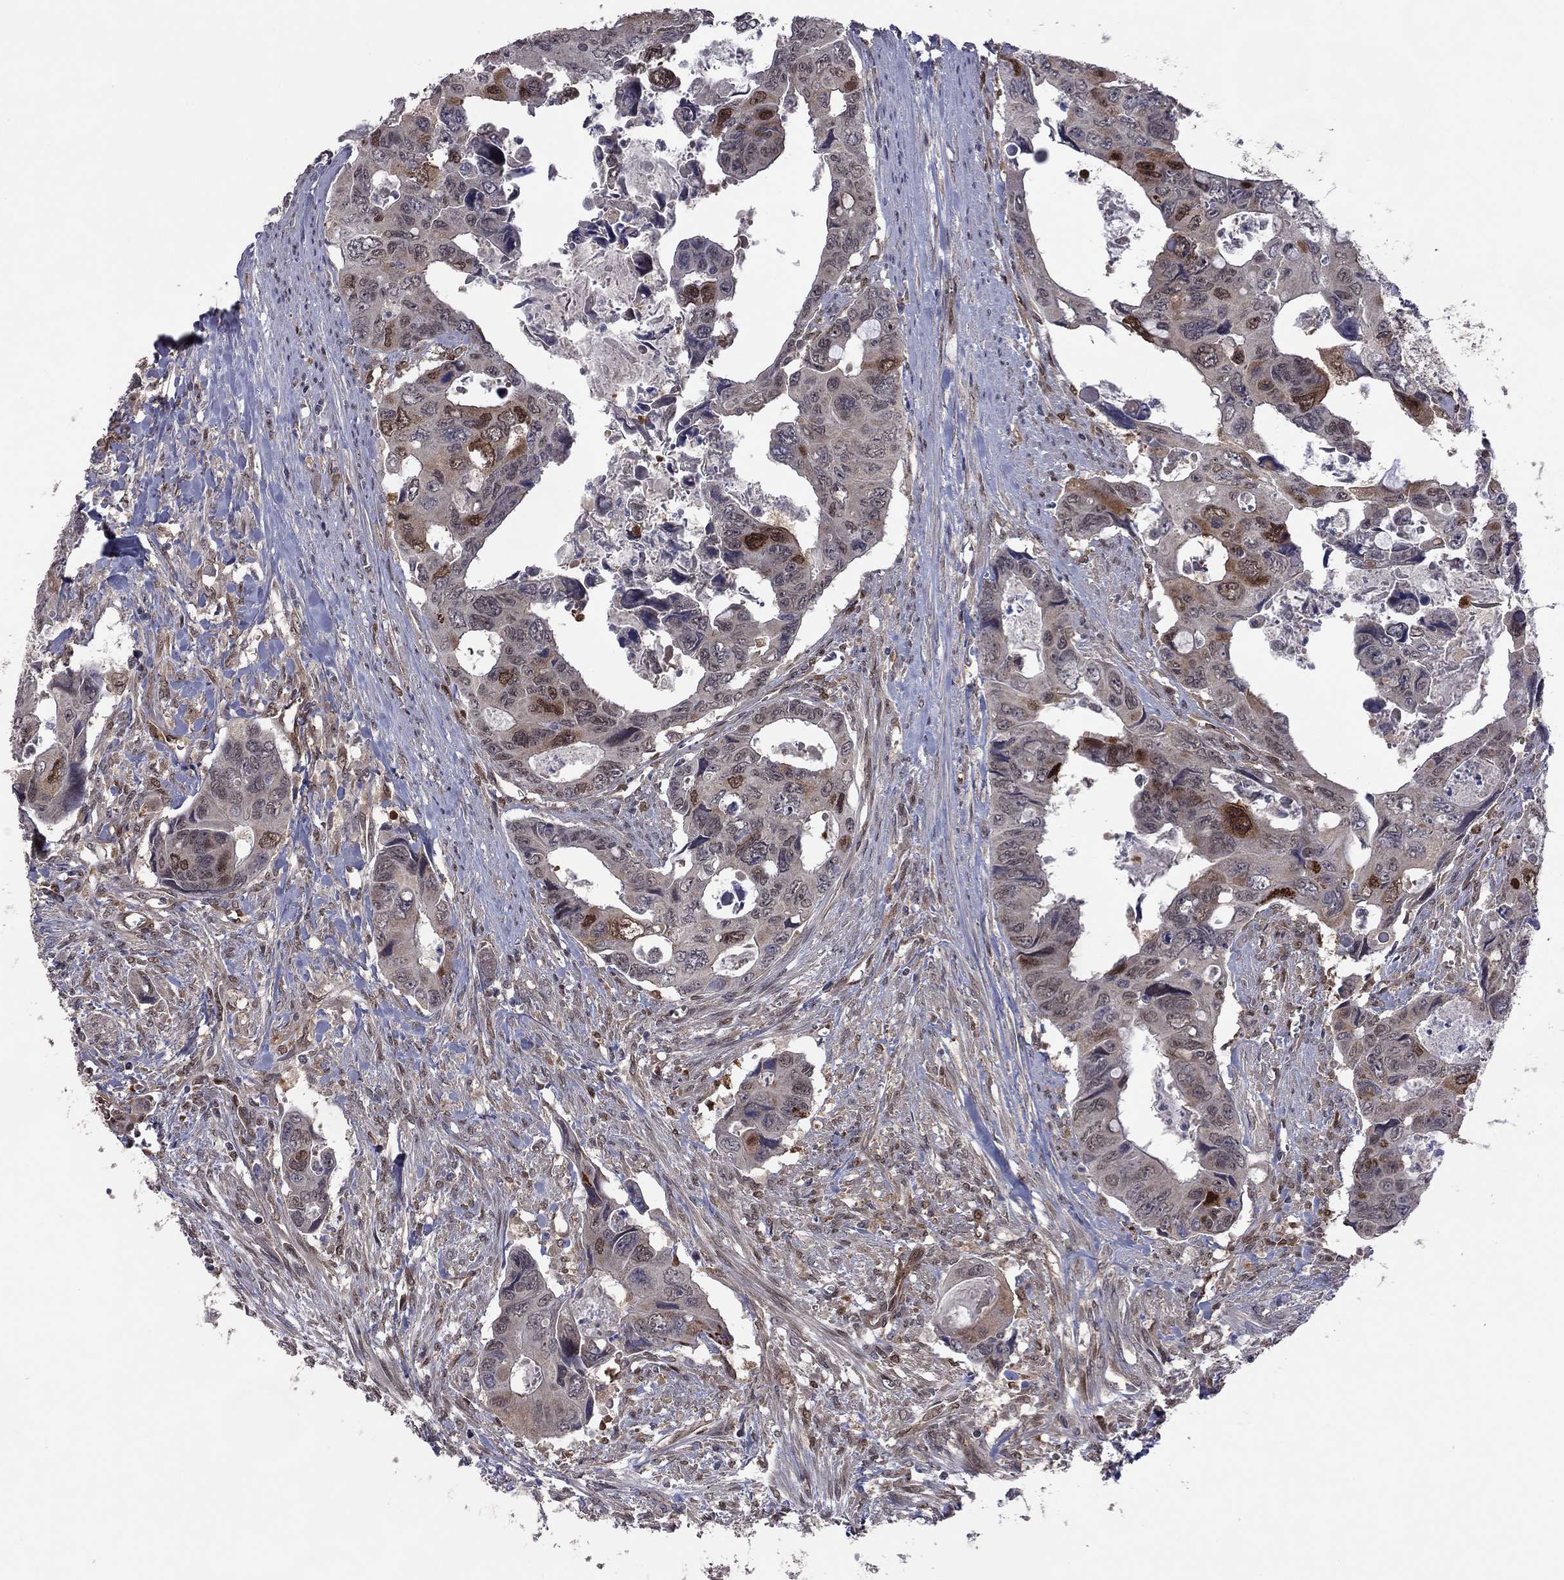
{"staining": {"intensity": "strong", "quantity": "<25%", "location": "cytoplasmic/membranous,nuclear"}, "tissue": "colorectal cancer", "cell_type": "Tumor cells", "image_type": "cancer", "snomed": [{"axis": "morphology", "description": "Adenocarcinoma, NOS"}, {"axis": "topography", "description": "Rectum"}], "caption": "Colorectal adenocarcinoma tissue displays strong cytoplasmic/membranous and nuclear positivity in about <25% of tumor cells, visualized by immunohistochemistry. (DAB = brown stain, brightfield microscopy at high magnification).", "gene": "GPAA1", "patient": {"sex": "male", "age": 62}}